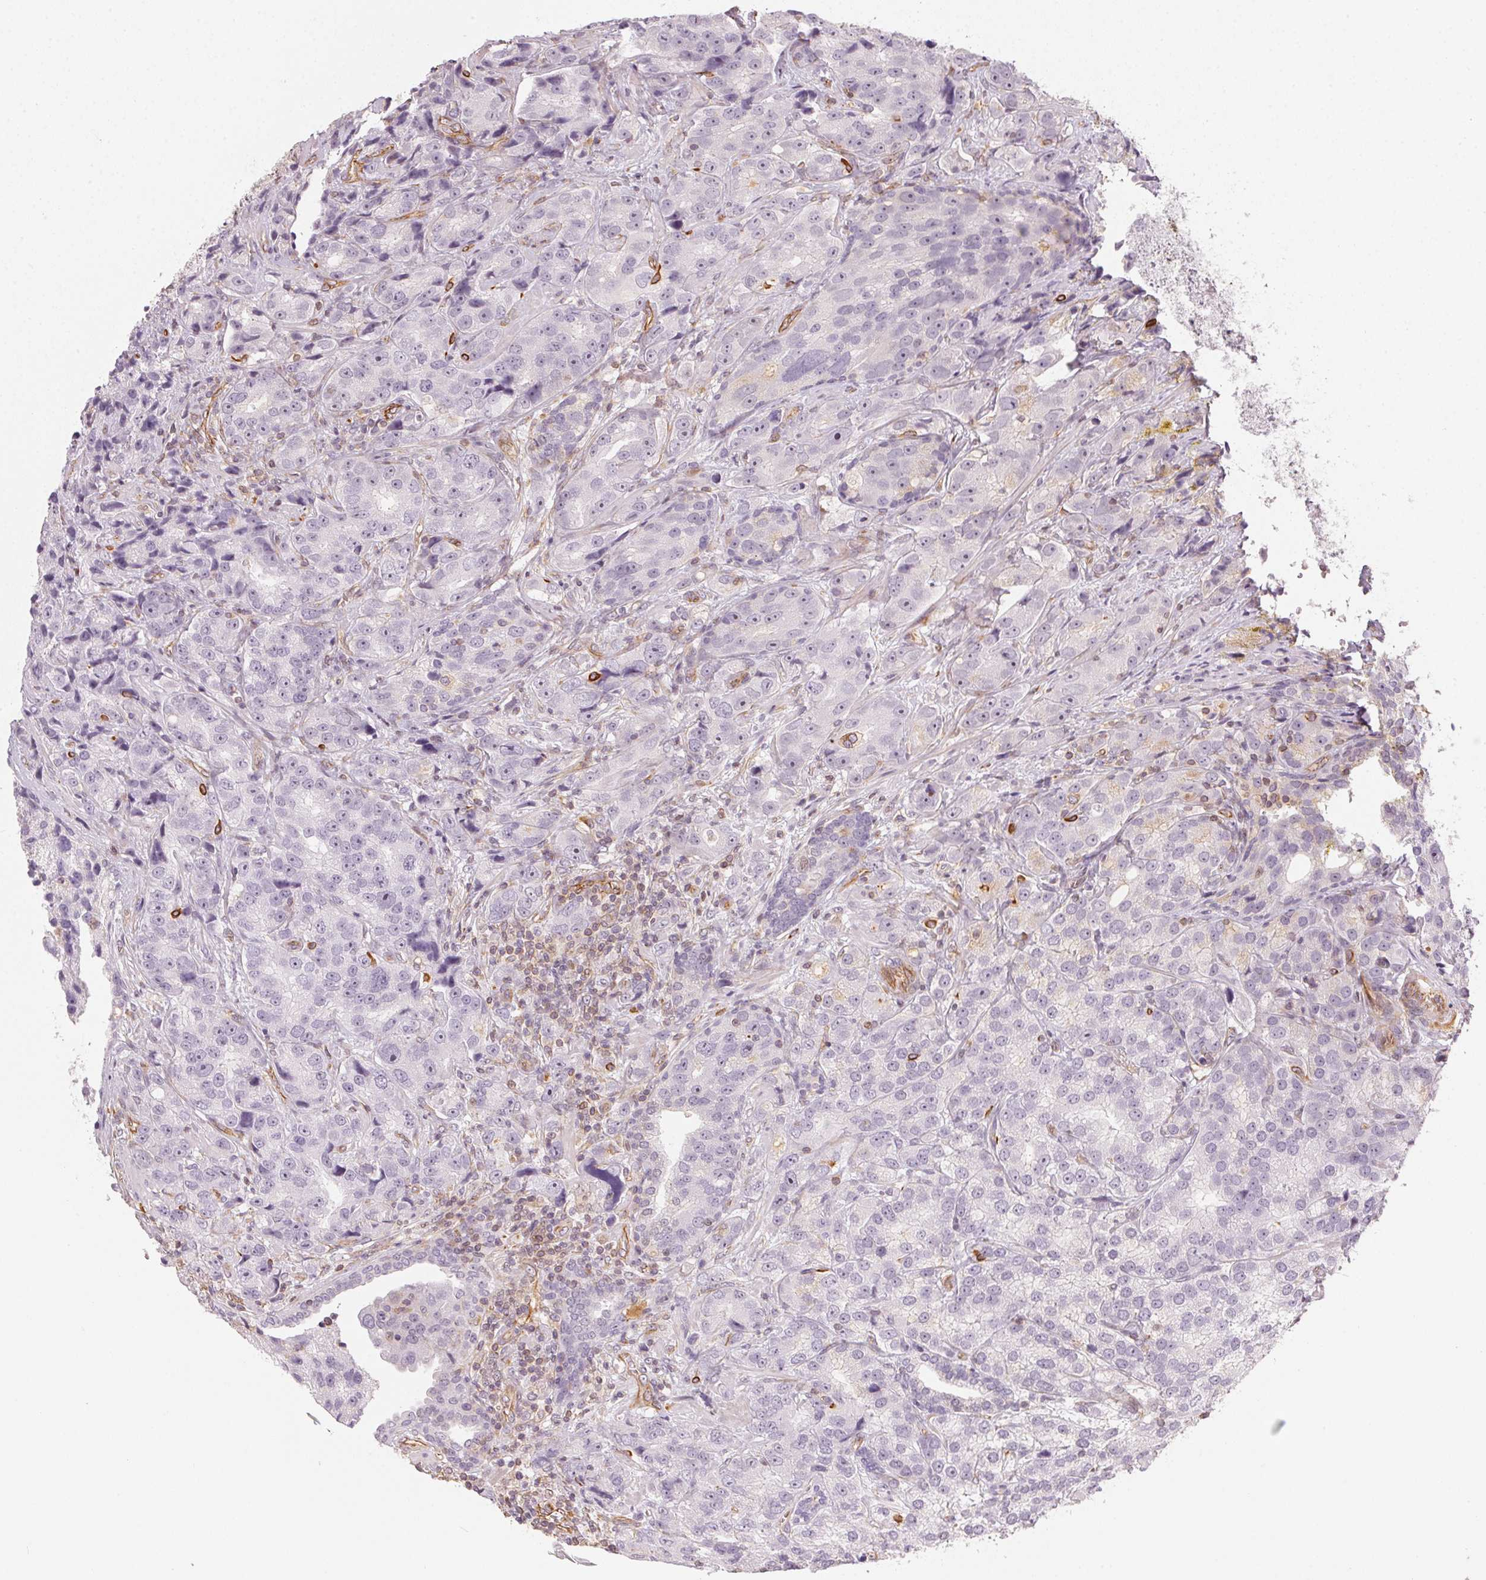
{"staining": {"intensity": "negative", "quantity": "none", "location": "none"}, "tissue": "prostate cancer", "cell_type": "Tumor cells", "image_type": "cancer", "snomed": [{"axis": "morphology", "description": "Adenocarcinoma, NOS"}, {"axis": "topography", "description": "Prostate"}], "caption": "Immunohistochemical staining of human prostate cancer (adenocarcinoma) shows no significant staining in tumor cells. The staining is performed using DAB (3,3'-diaminobenzidine) brown chromogen with nuclei counter-stained in using hematoxylin.", "gene": "FOXR2", "patient": {"sex": "male", "age": 63}}